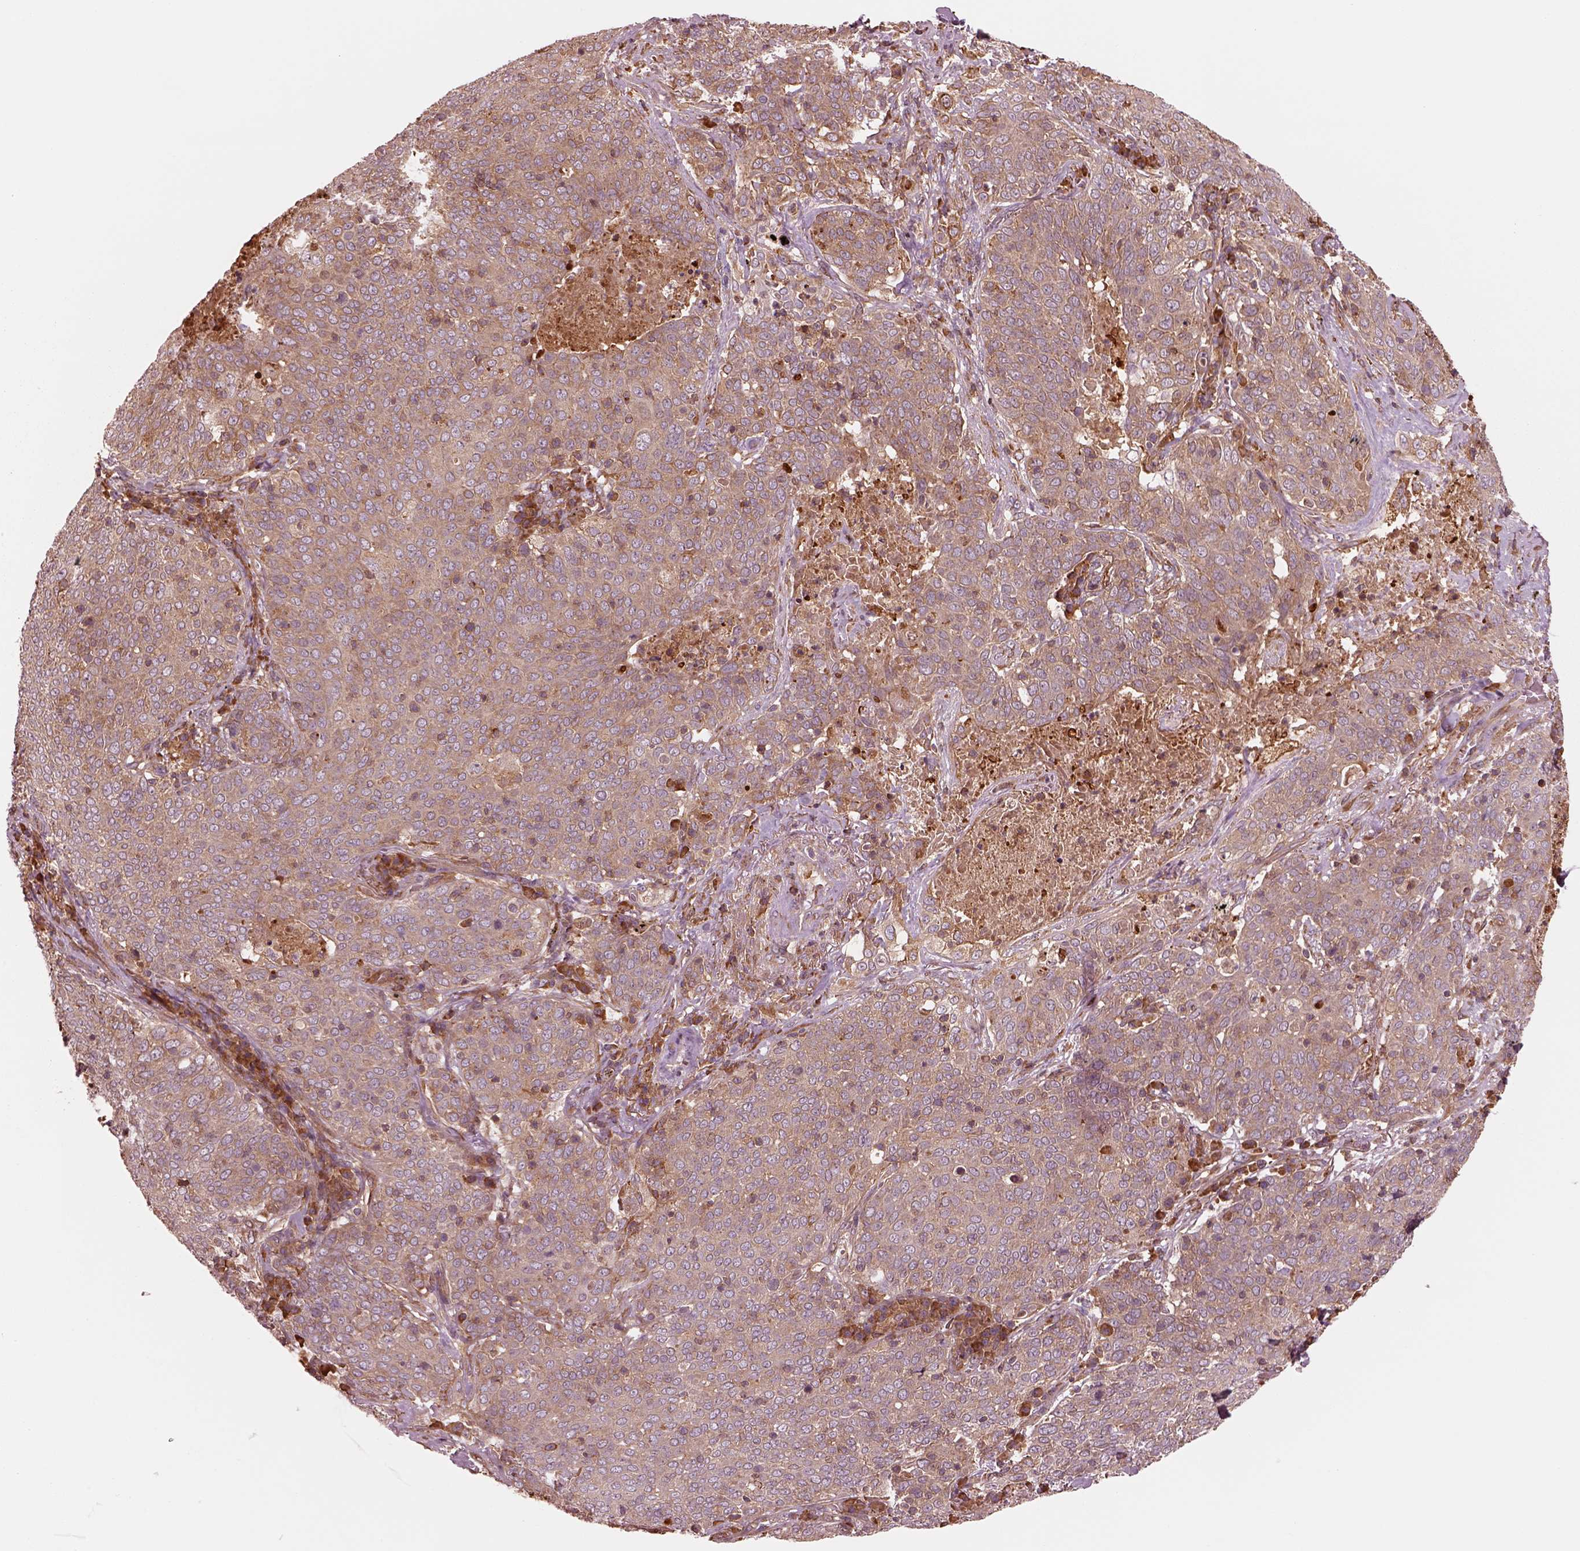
{"staining": {"intensity": "moderate", "quantity": "<25%", "location": "cytoplasmic/membranous"}, "tissue": "lung cancer", "cell_type": "Tumor cells", "image_type": "cancer", "snomed": [{"axis": "morphology", "description": "Squamous cell carcinoma, NOS"}, {"axis": "topography", "description": "Lung"}], "caption": "Immunohistochemical staining of squamous cell carcinoma (lung) shows low levels of moderate cytoplasmic/membranous expression in approximately <25% of tumor cells.", "gene": "ASCC2", "patient": {"sex": "male", "age": 82}}